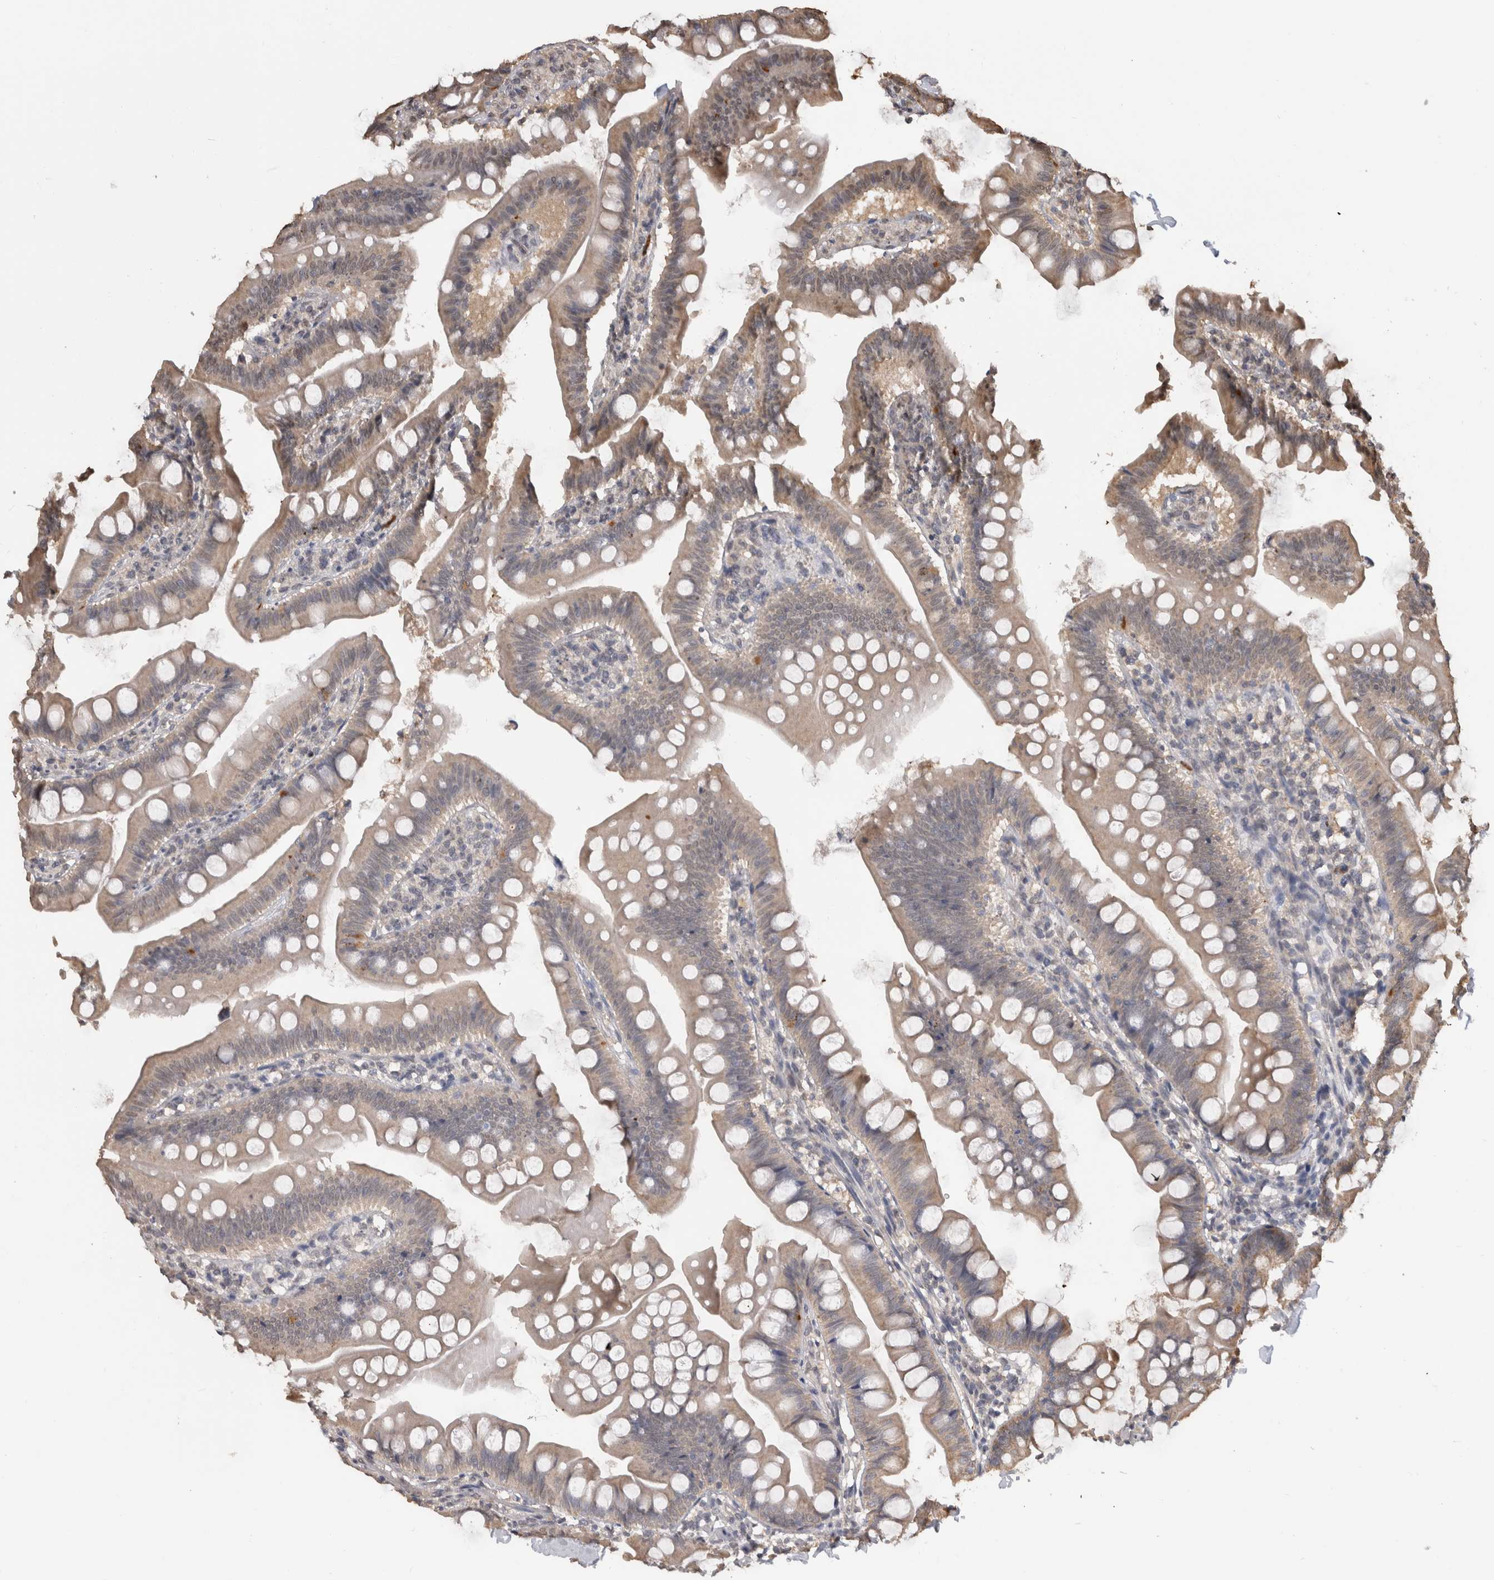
{"staining": {"intensity": "weak", "quantity": ">75%", "location": "cytoplasmic/membranous"}, "tissue": "small intestine", "cell_type": "Glandular cells", "image_type": "normal", "snomed": [{"axis": "morphology", "description": "Normal tissue, NOS"}, {"axis": "topography", "description": "Small intestine"}], "caption": "IHC (DAB (3,3'-diaminobenzidine)) staining of unremarkable human small intestine shows weak cytoplasmic/membranous protein expression in approximately >75% of glandular cells.", "gene": "PAK4", "patient": {"sex": "male", "age": 7}}